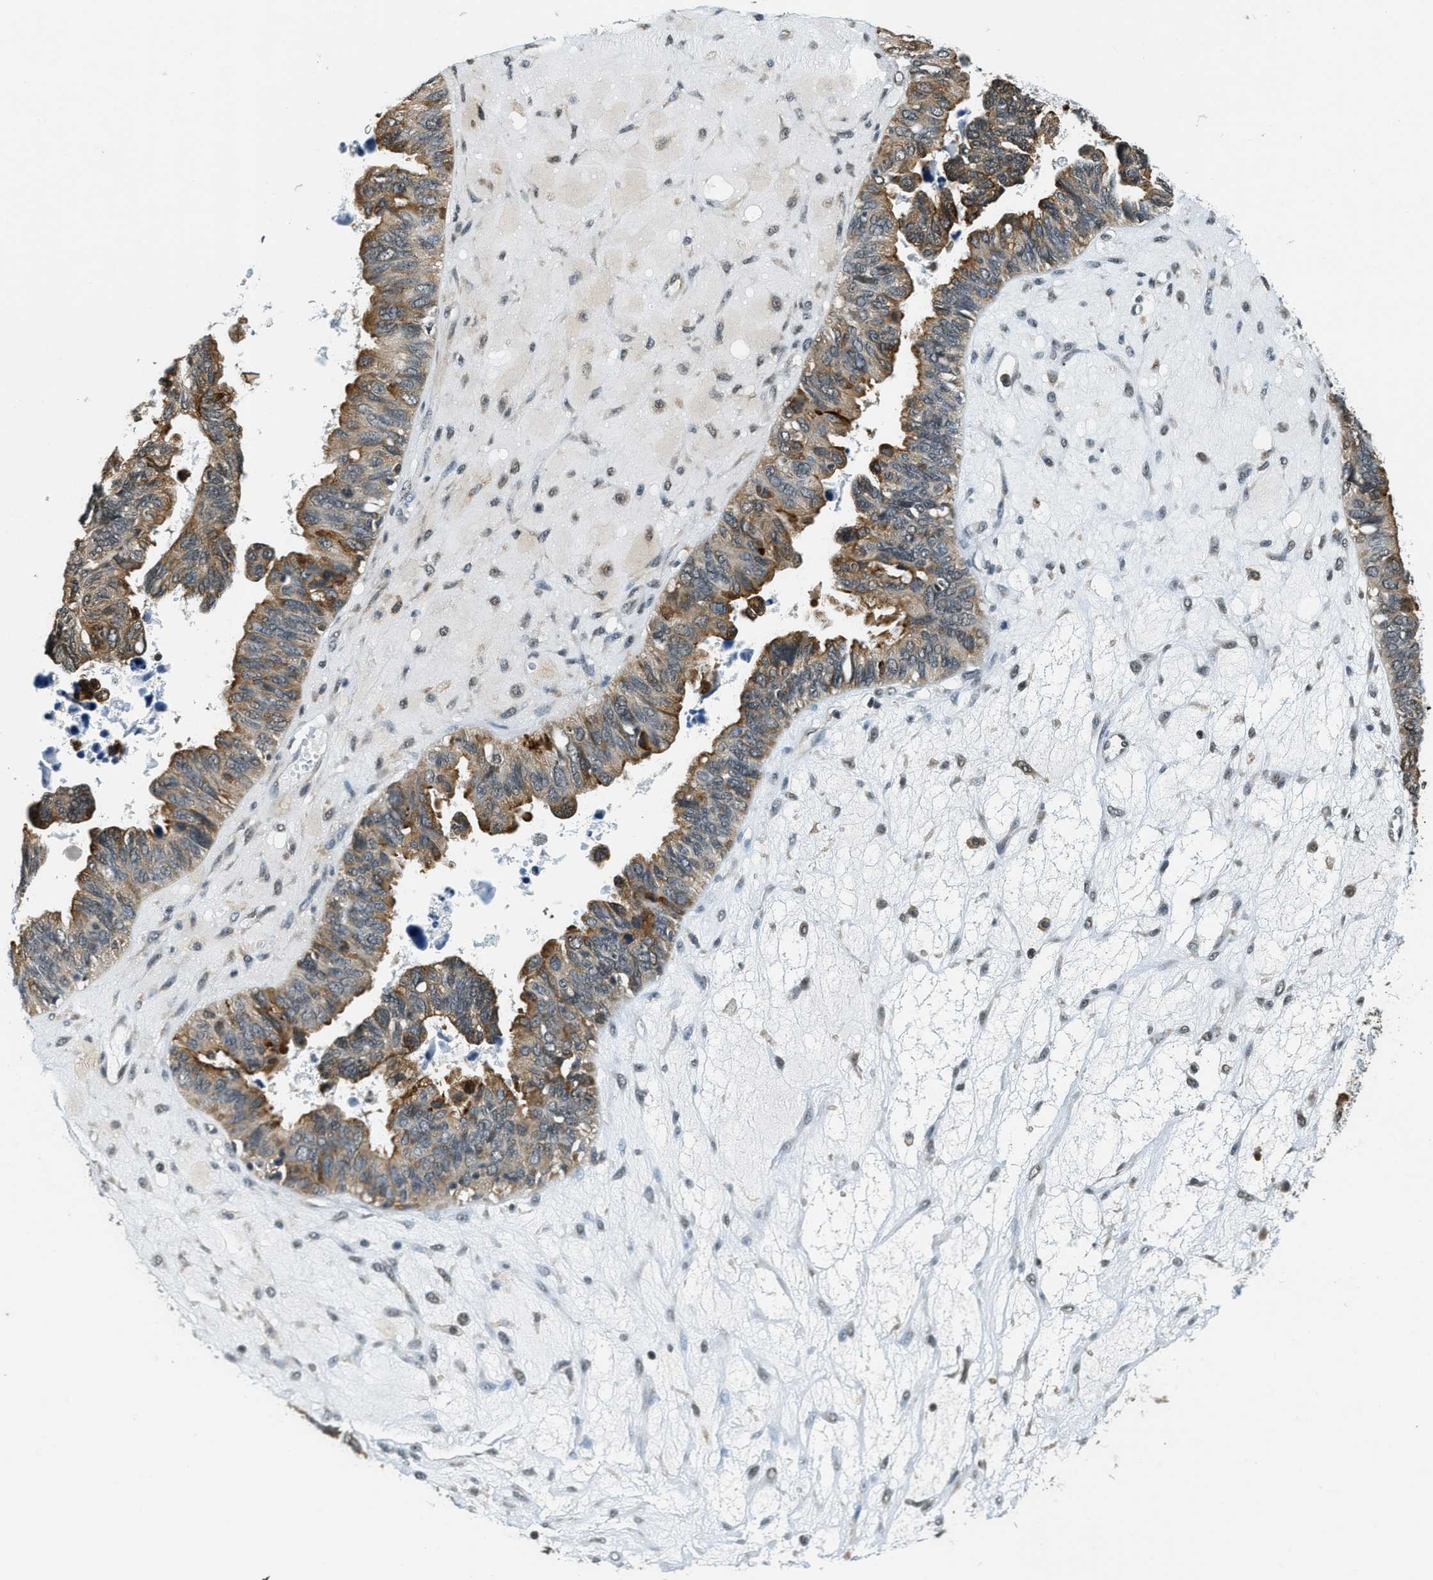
{"staining": {"intensity": "moderate", "quantity": ">75%", "location": "cytoplasmic/membranous"}, "tissue": "ovarian cancer", "cell_type": "Tumor cells", "image_type": "cancer", "snomed": [{"axis": "morphology", "description": "Cystadenocarcinoma, serous, NOS"}, {"axis": "topography", "description": "Ovary"}], "caption": "Ovarian cancer stained with immunohistochemistry (IHC) exhibits moderate cytoplasmic/membranous staining in about >75% of tumor cells.", "gene": "RAB11FIP1", "patient": {"sex": "female", "age": 79}}